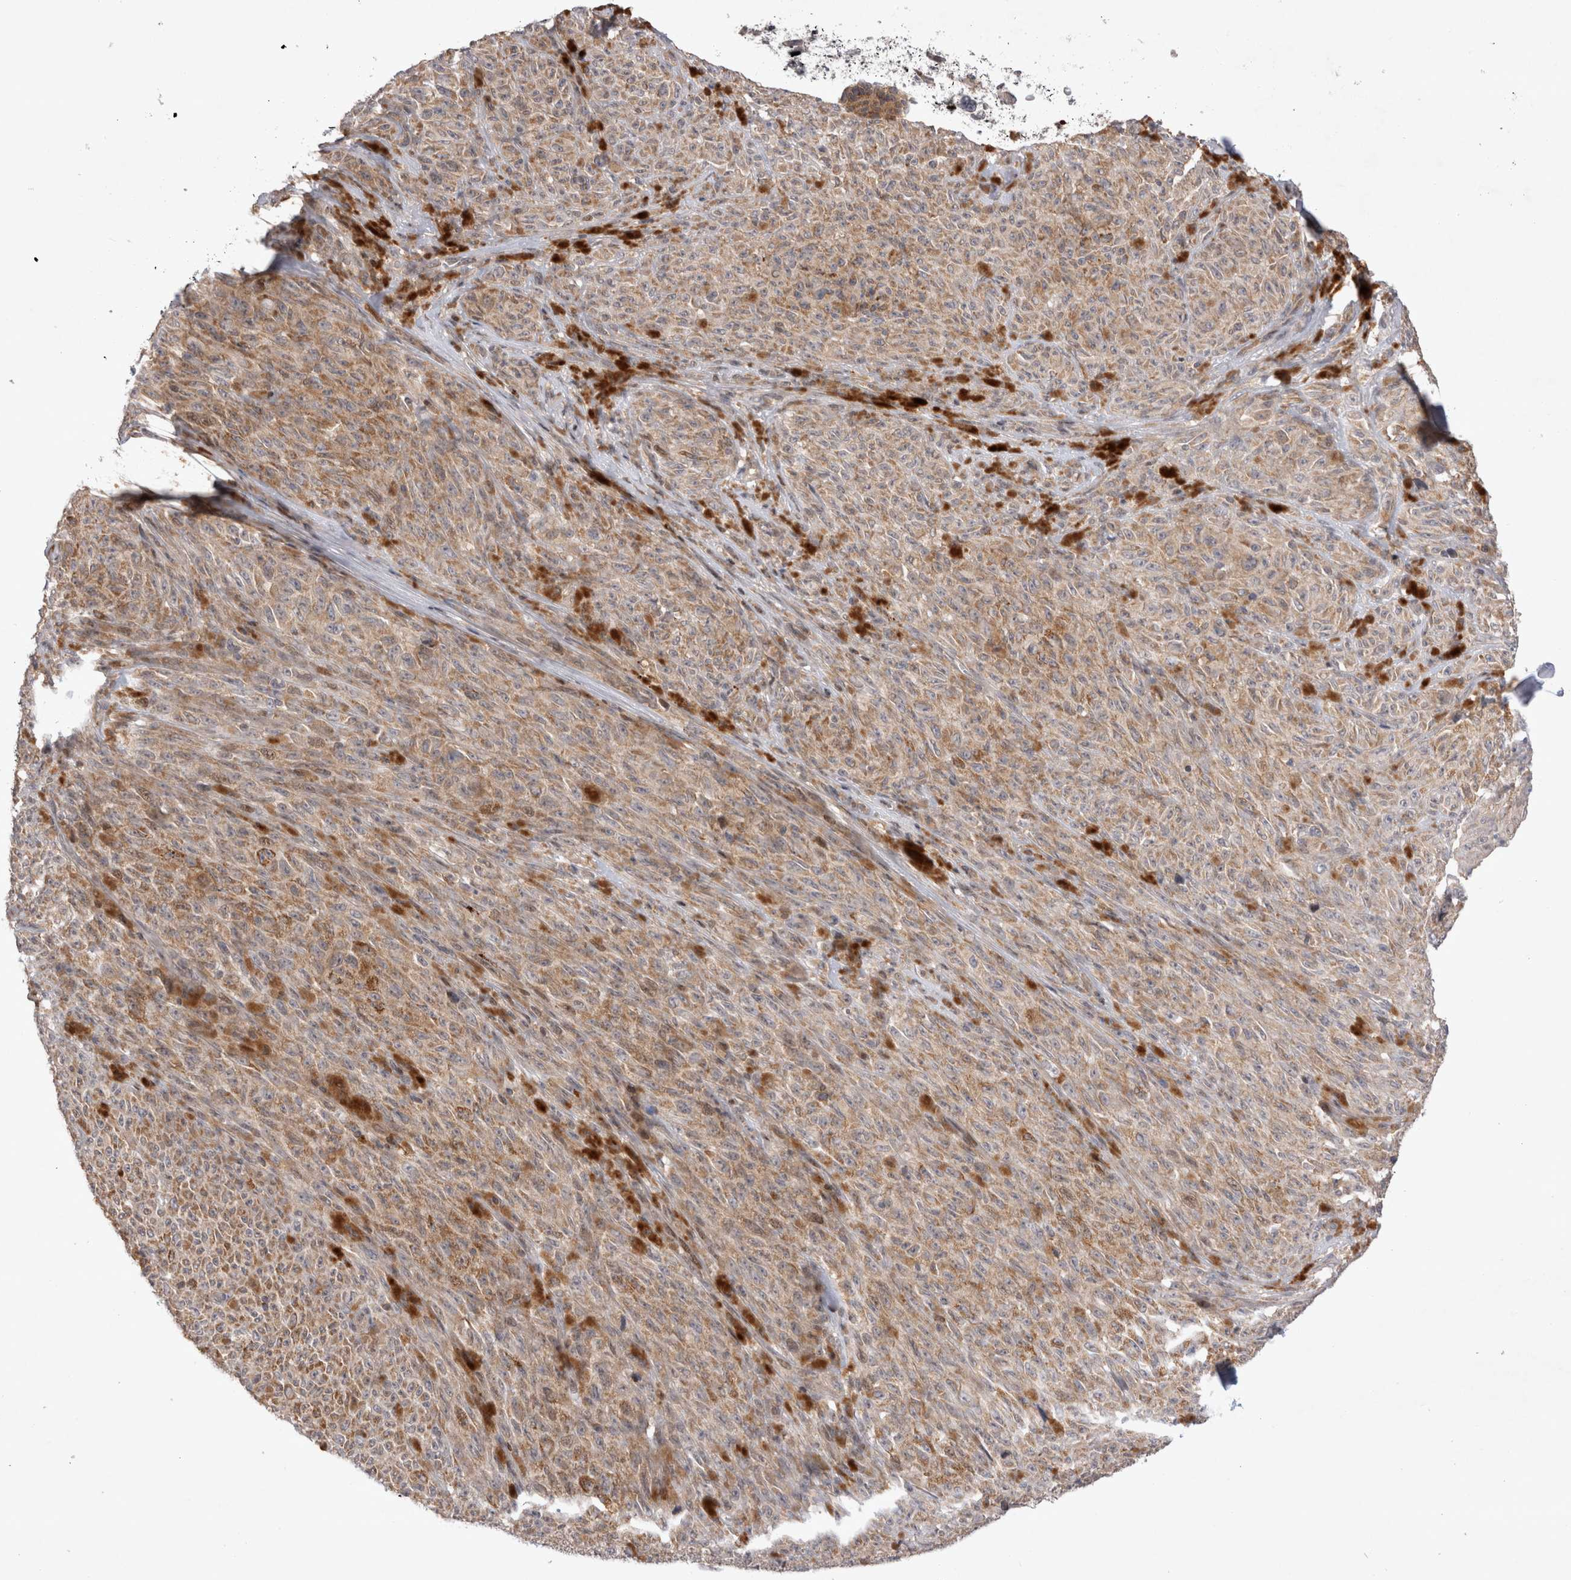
{"staining": {"intensity": "weak", "quantity": ">75%", "location": "cytoplasmic/membranous"}, "tissue": "melanoma", "cell_type": "Tumor cells", "image_type": "cancer", "snomed": [{"axis": "morphology", "description": "Malignant melanoma, NOS"}, {"axis": "topography", "description": "Skin"}], "caption": "Immunohistochemistry histopathology image of malignant melanoma stained for a protein (brown), which demonstrates low levels of weak cytoplasmic/membranous expression in approximately >75% of tumor cells.", "gene": "PLEKHM1", "patient": {"sex": "female", "age": 82}}